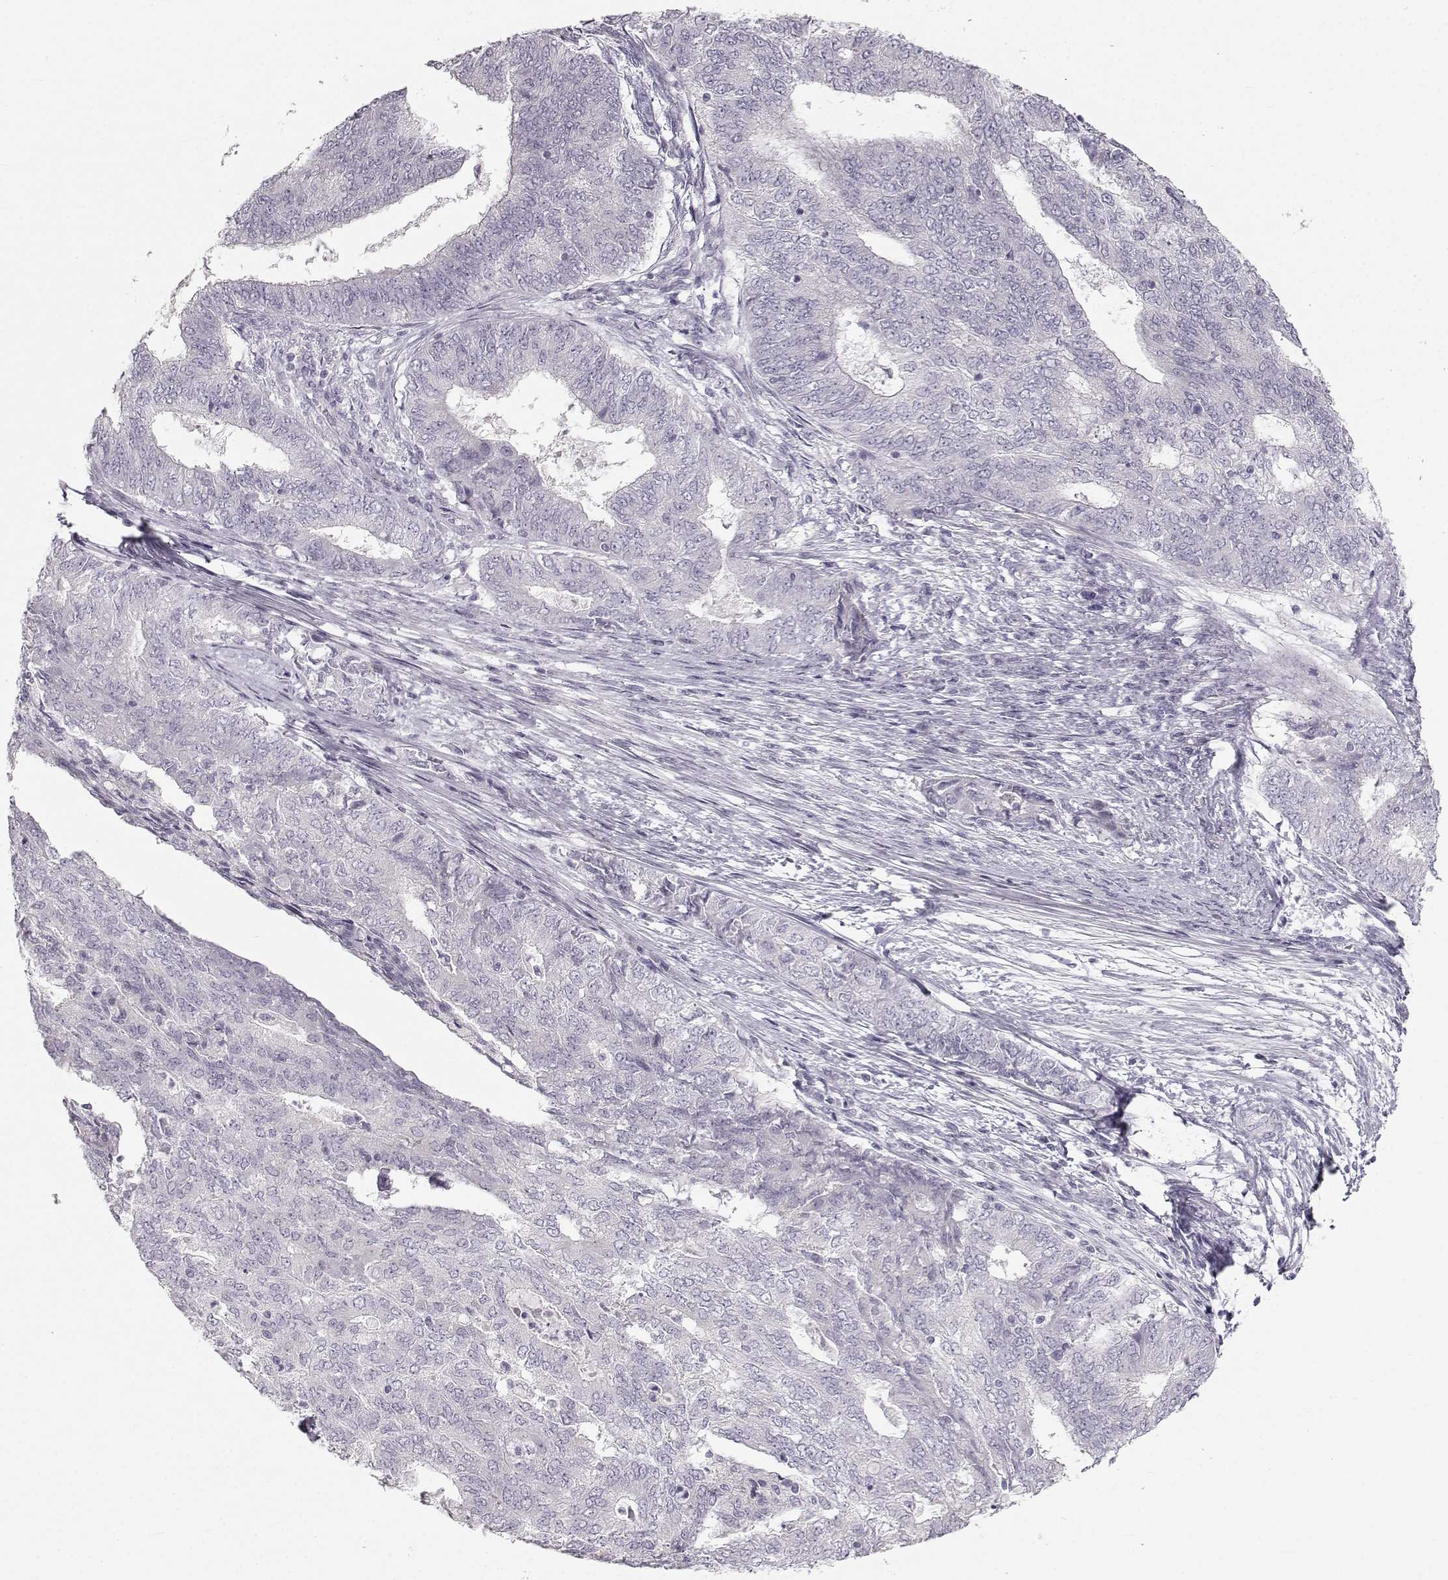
{"staining": {"intensity": "negative", "quantity": "none", "location": "none"}, "tissue": "endometrial cancer", "cell_type": "Tumor cells", "image_type": "cancer", "snomed": [{"axis": "morphology", "description": "Adenocarcinoma, NOS"}, {"axis": "topography", "description": "Endometrium"}], "caption": "Immunohistochemistry (IHC) of adenocarcinoma (endometrial) reveals no positivity in tumor cells.", "gene": "OIP5", "patient": {"sex": "female", "age": 62}}